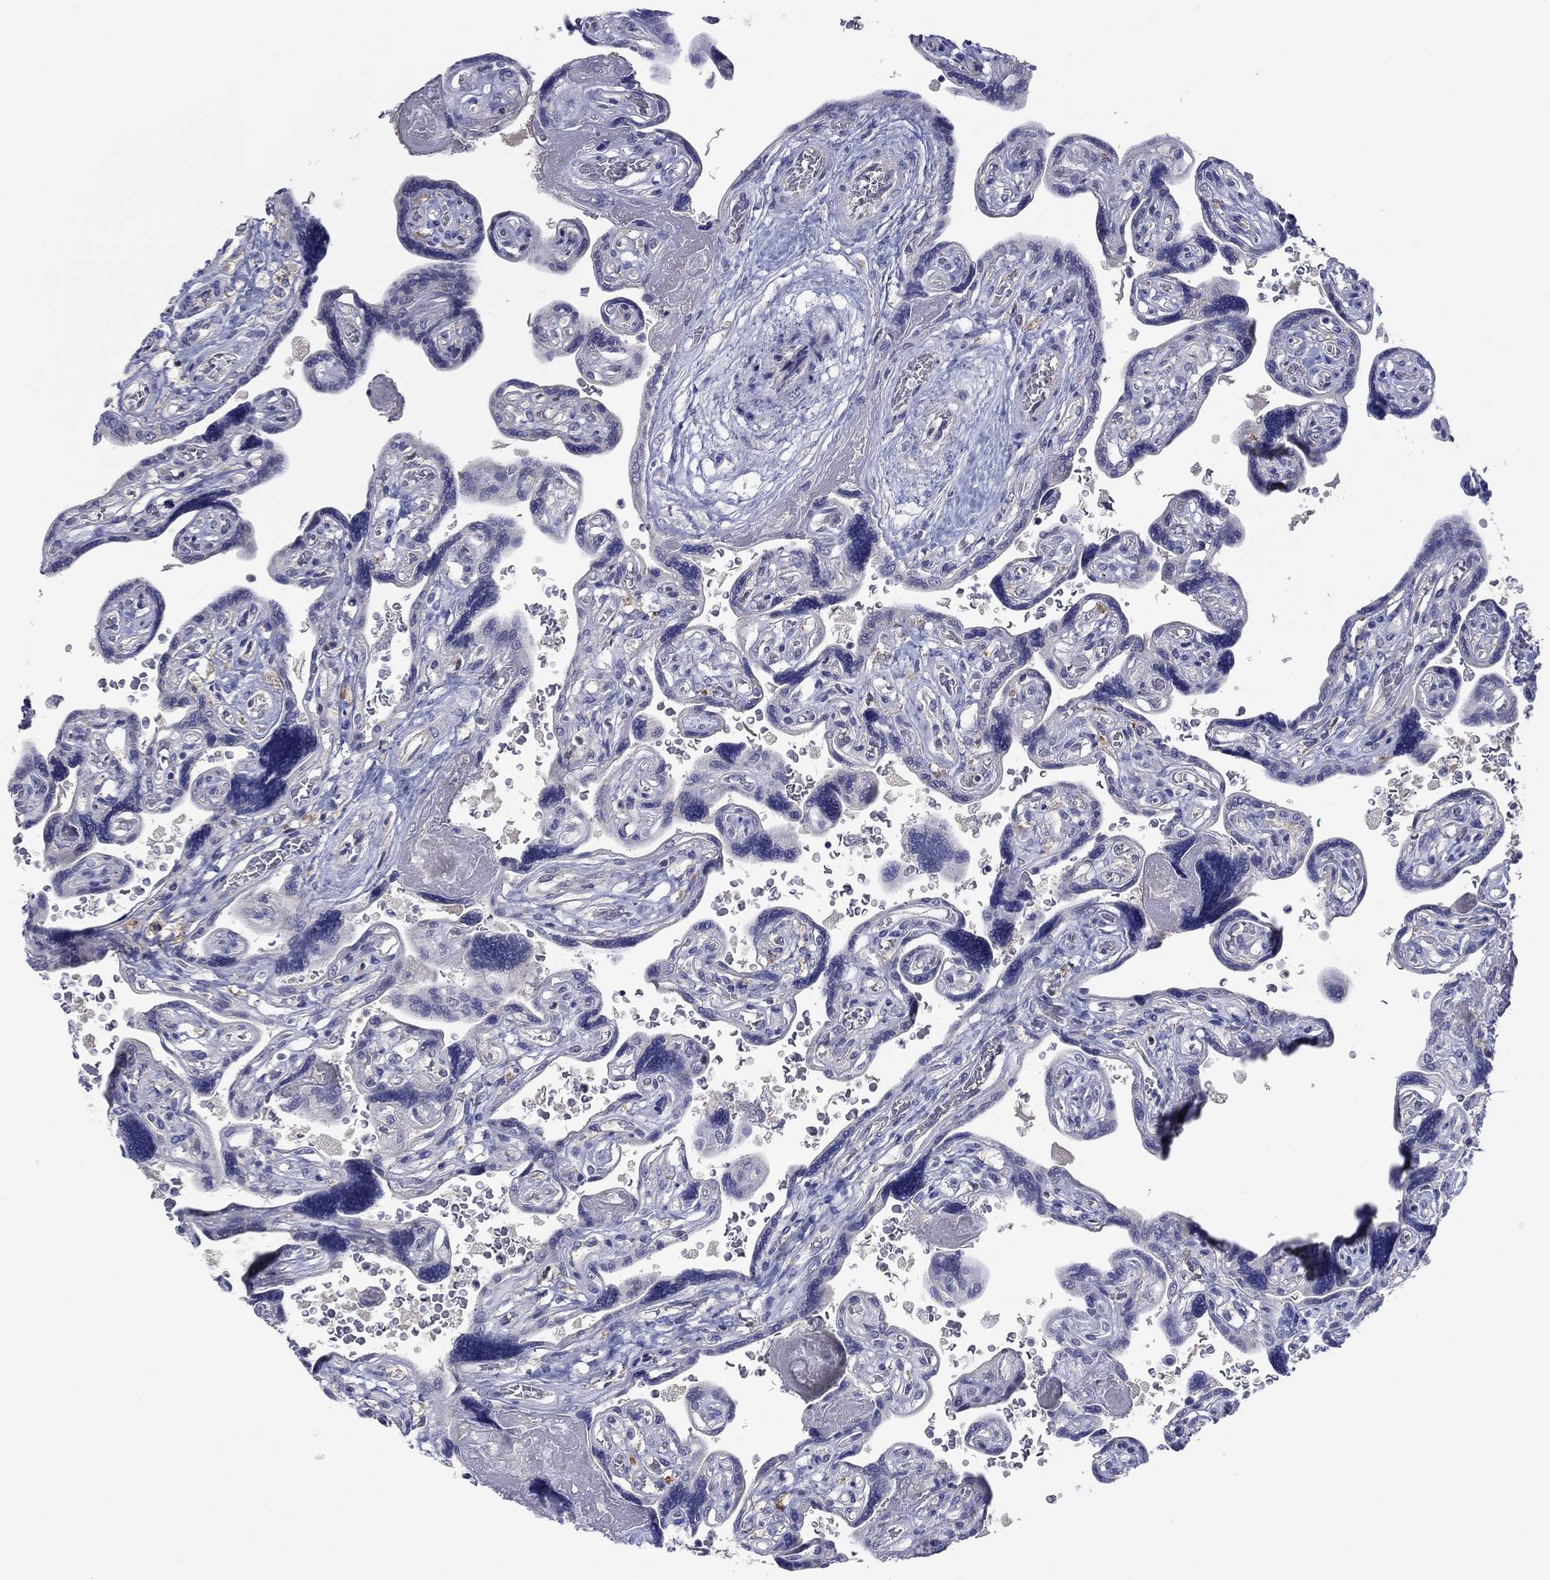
{"staining": {"intensity": "negative", "quantity": "none", "location": "none"}, "tissue": "placenta", "cell_type": "Decidual cells", "image_type": "normal", "snomed": [{"axis": "morphology", "description": "Normal tissue, NOS"}, {"axis": "topography", "description": "Placenta"}], "caption": "DAB (3,3'-diaminobenzidine) immunohistochemical staining of normal human placenta displays no significant expression in decidual cells.", "gene": "PLCL2", "patient": {"sex": "female", "age": 32}}